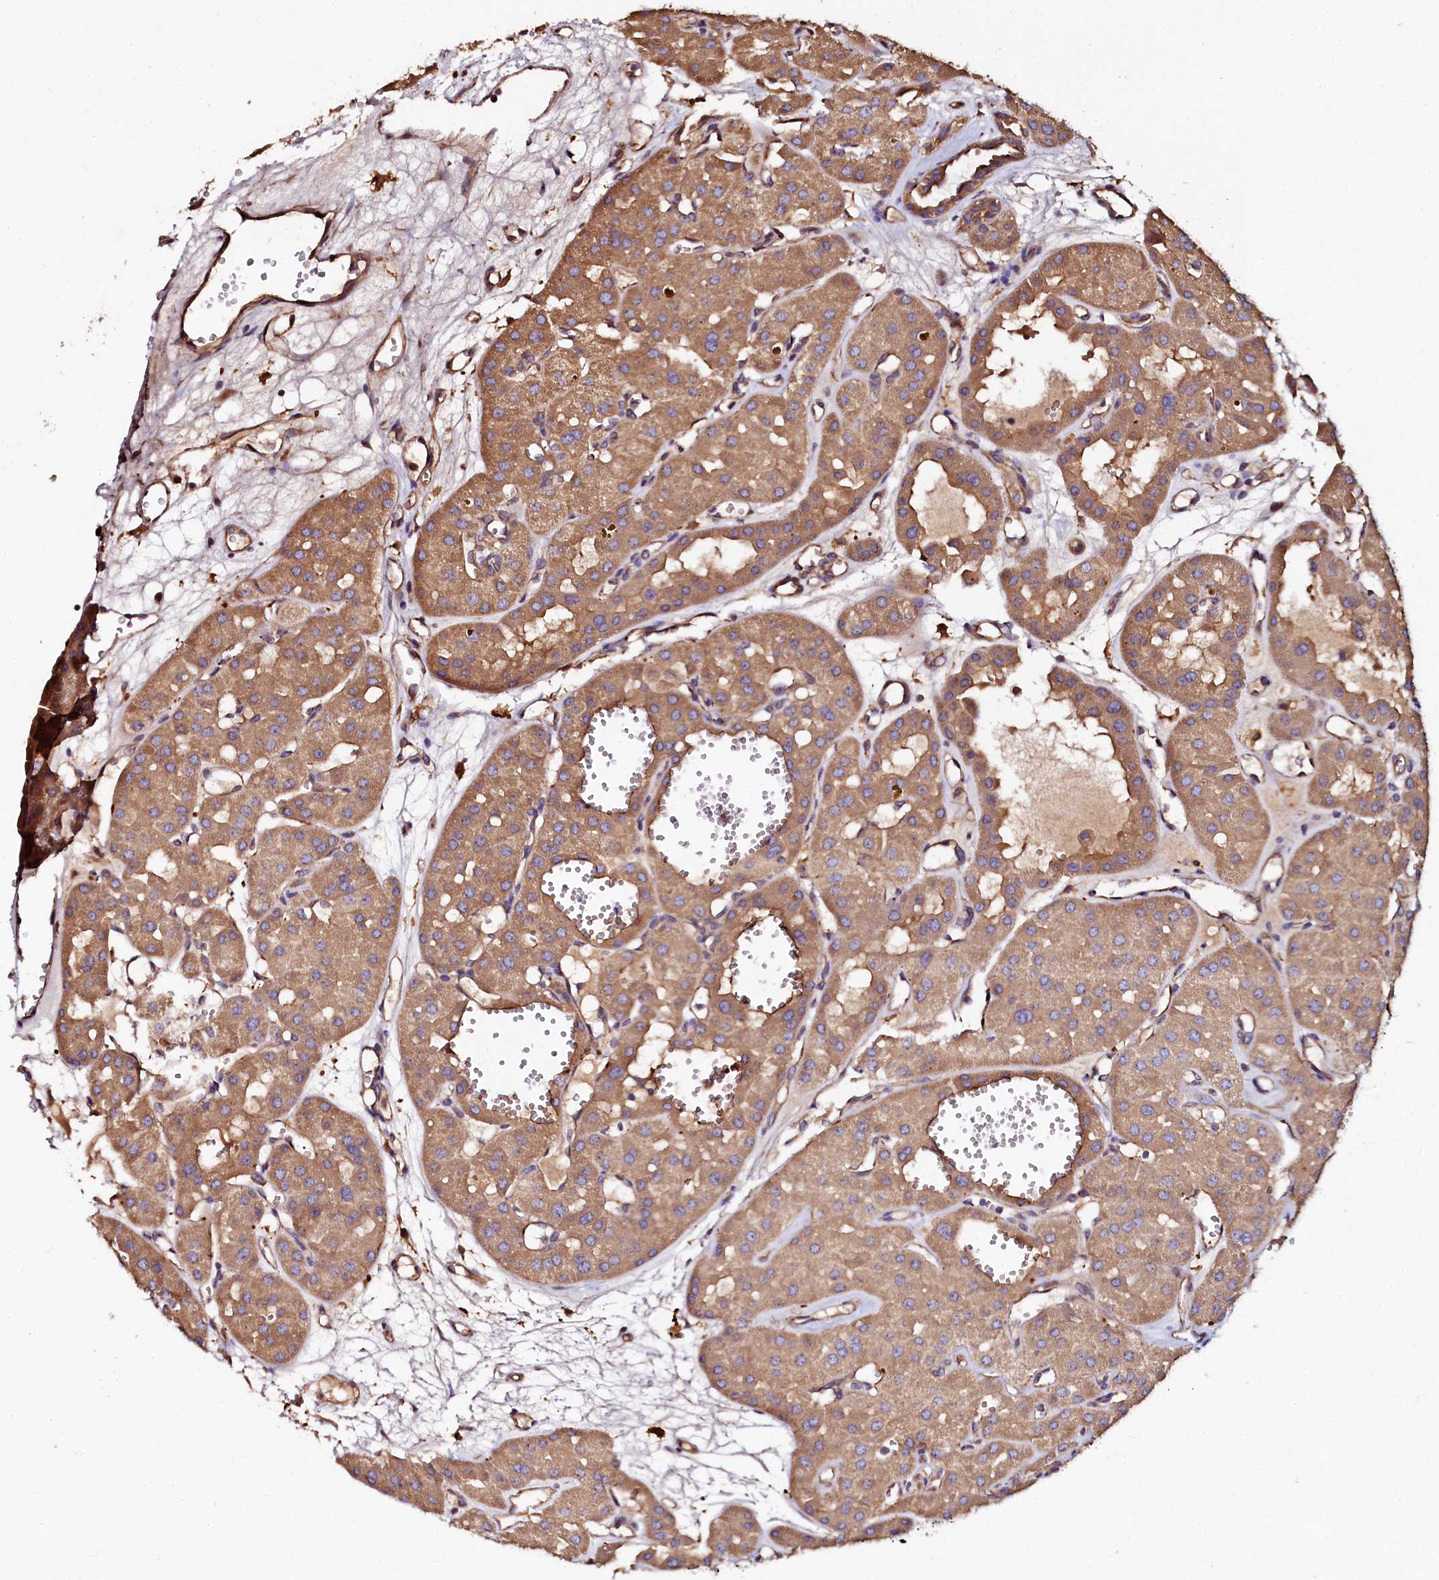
{"staining": {"intensity": "moderate", "quantity": ">75%", "location": "cytoplasmic/membranous"}, "tissue": "renal cancer", "cell_type": "Tumor cells", "image_type": "cancer", "snomed": [{"axis": "morphology", "description": "Carcinoma, NOS"}, {"axis": "topography", "description": "Kidney"}], "caption": "An IHC micrograph of tumor tissue is shown. Protein staining in brown shows moderate cytoplasmic/membranous positivity in renal cancer (carcinoma) within tumor cells. The protein of interest is shown in brown color, while the nuclei are stained blue.", "gene": "APPL2", "patient": {"sex": "female", "age": 75}}